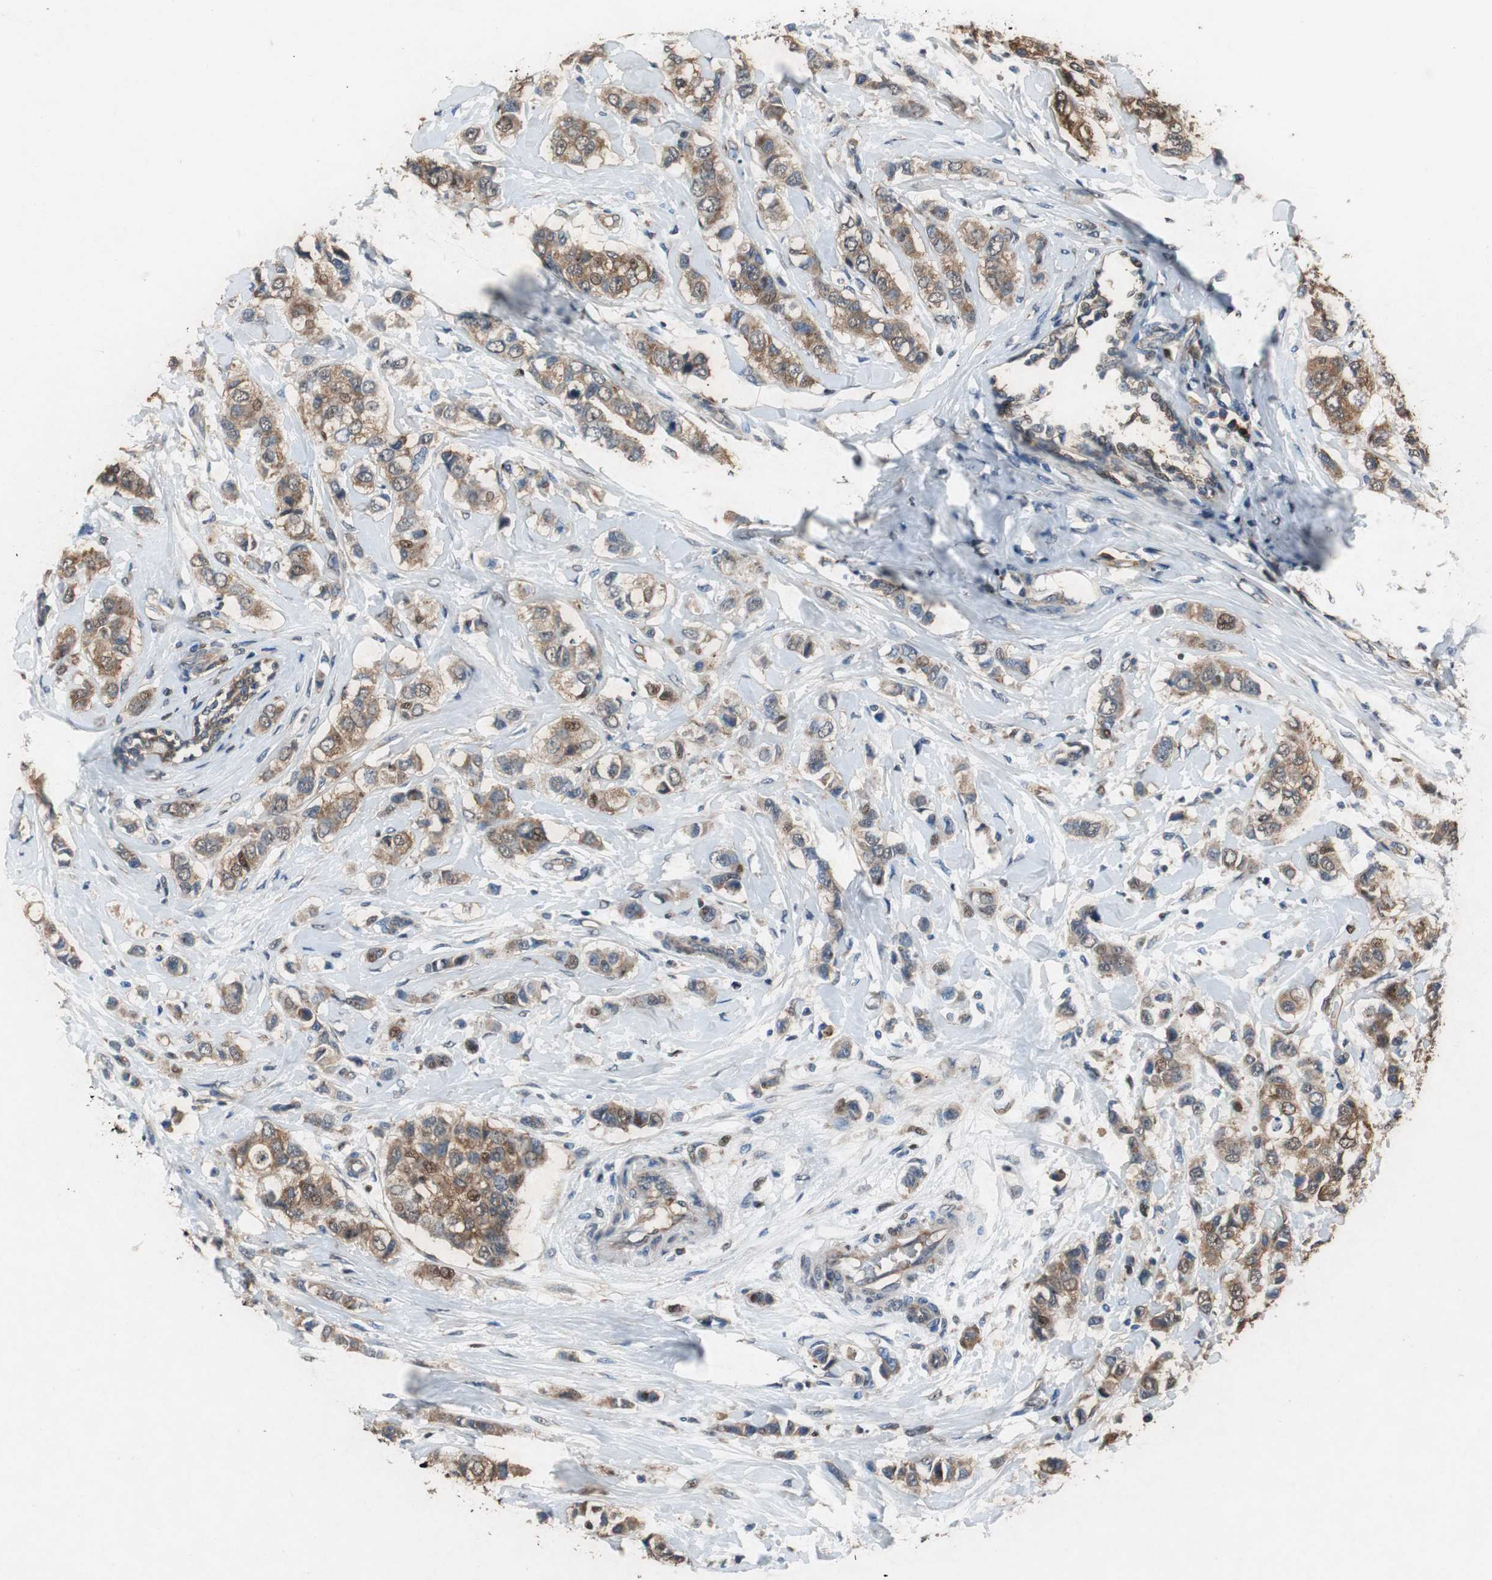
{"staining": {"intensity": "moderate", "quantity": ">75%", "location": "cytoplasmic/membranous"}, "tissue": "breast cancer", "cell_type": "Tumor cells", "image_type": "cancer", "snomed": [{"axis": "morphology", "description": "Duct carcinoma"}, {"axis": "topography", "description": "Breast"}], "caption": "Immunohistochemistry (IHC) micrograph of neoplastic tissue: human breast cancer stained using immunohistochemistry (IHC) reveals medium levels of moderate protein expression localized specifically in the cytoplasmic/membranous of tumor cells, appearing as a cytoplasmic/membranous brown color.", "gene": "RPL35", "patient": {"sex": "female", "age": 50}}